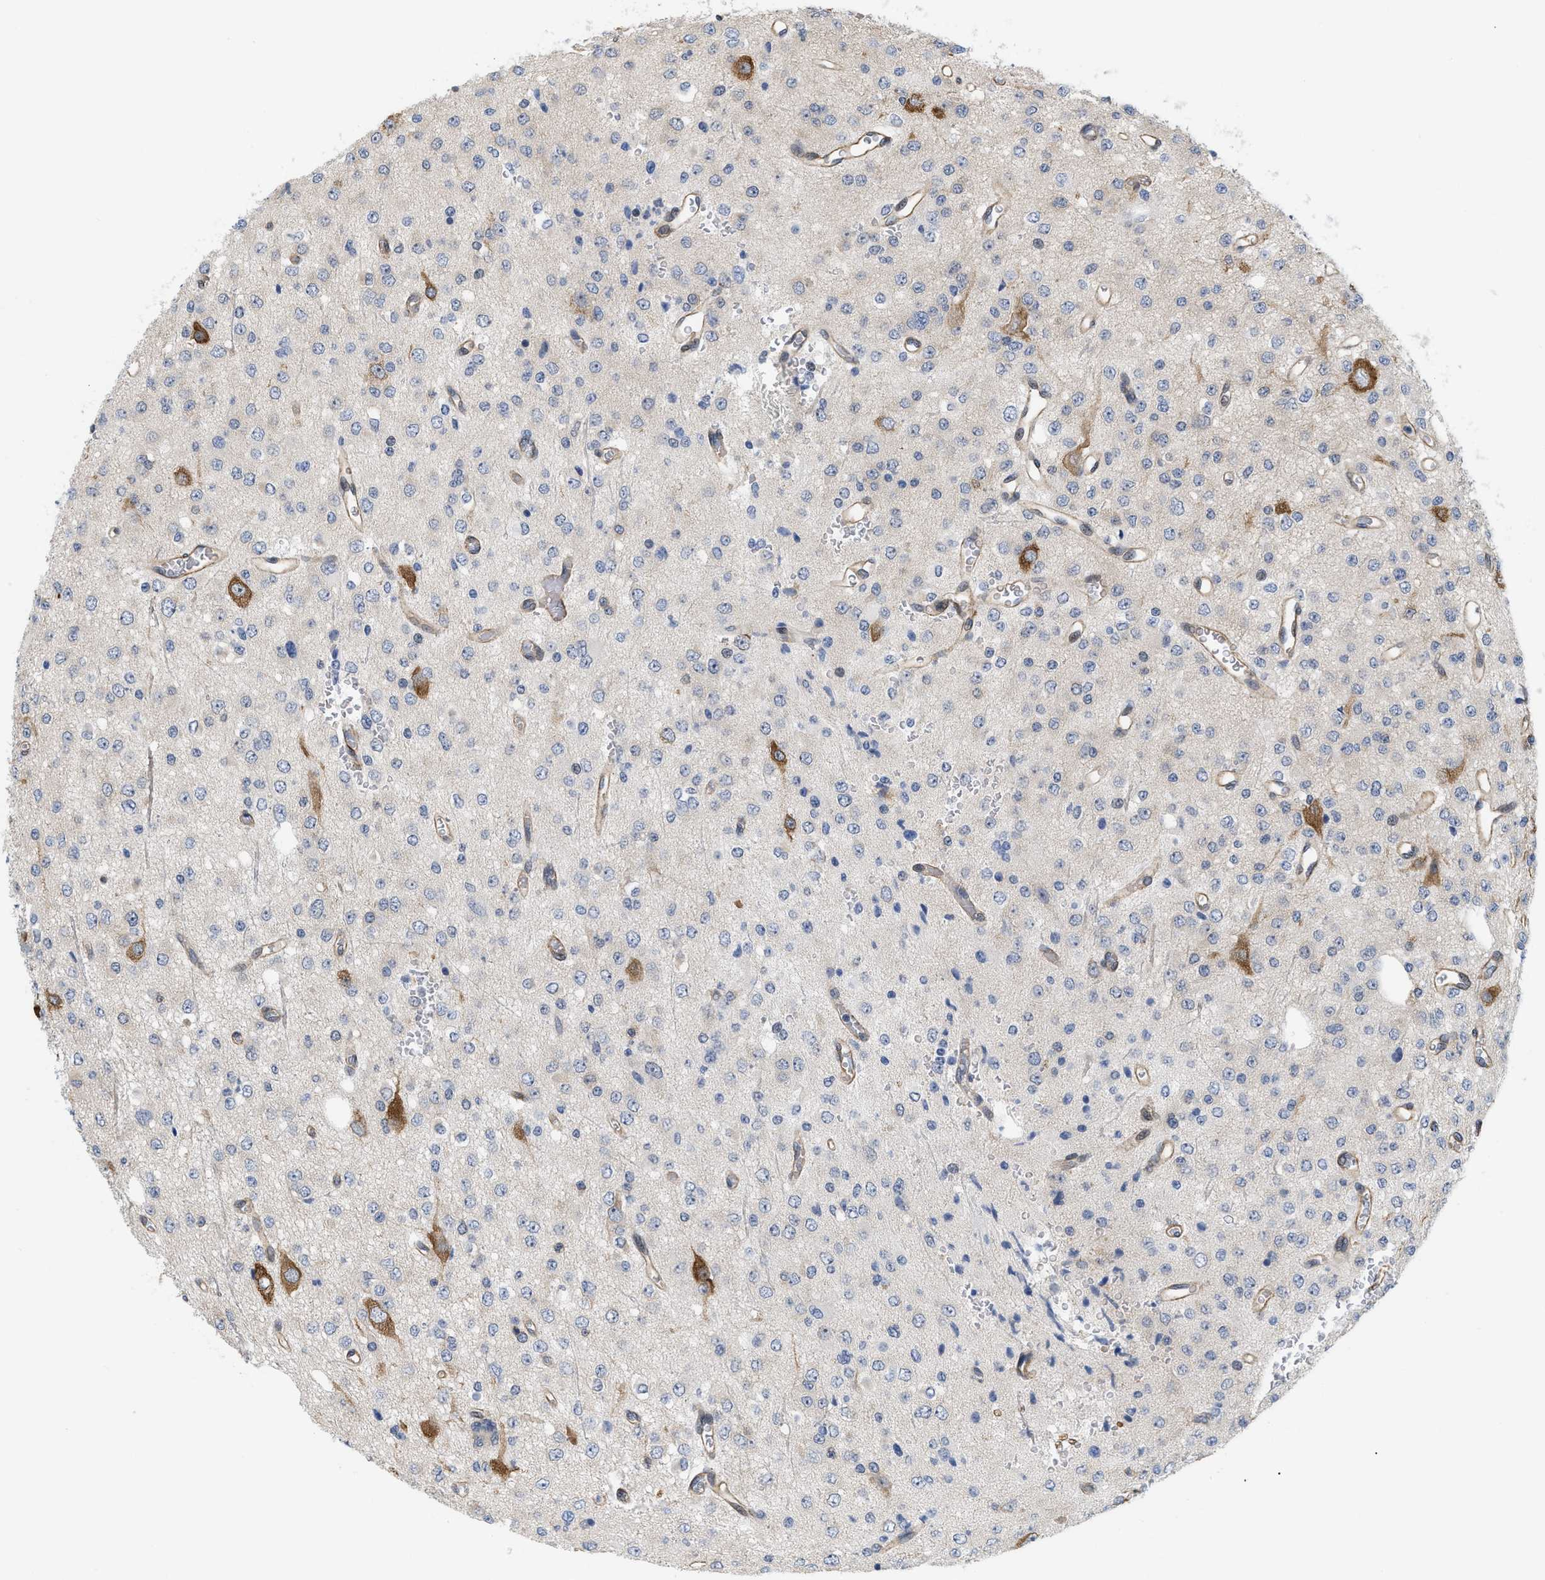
{"staining": {"intensity": "negative", "quantity": "none", "location": "none"}, "tissue": "glioma", "cell_type": "Tumor cells", "image_type": "cancer", "snomed": [{"axis": "morphology", "description": "Glioma, malignant, Low grade"}, {"axis": "topography", "description": "Brain"}], "caption": "Tumor cells show no significant positivity in glioma. (DAB immunohistochemistry (IHC) with hematoxylin counter stain).", "gene": "GPRASP2", "patient": {"sex": "male", "age": 38}}